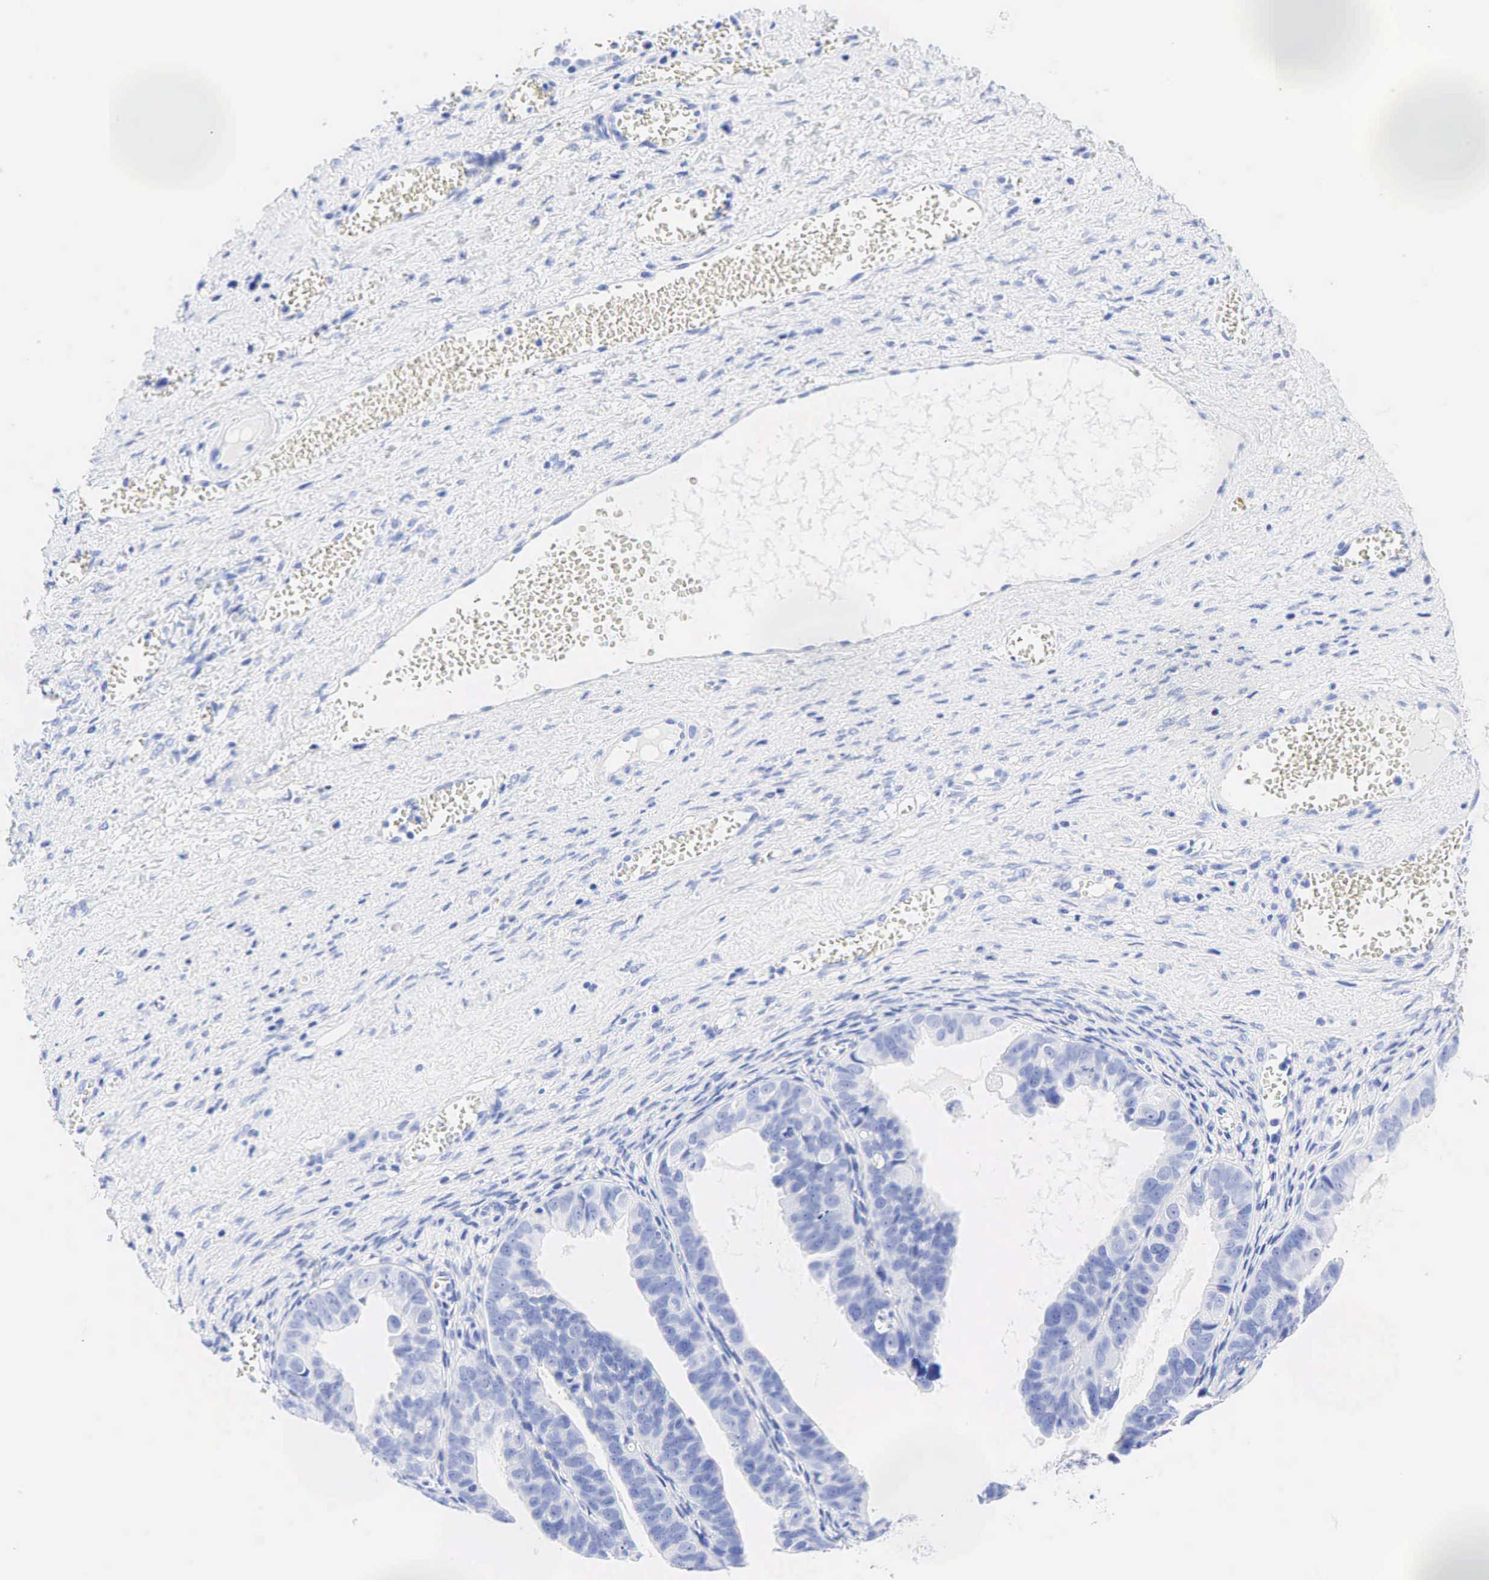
{"staining": {"intensity": "negative", "quantity": "none", "location": "none"}, "tissue": "ovarian cancer", "cell_type": "Tumor cells", "image_type": "cancer", "snomed": [{"axis": "morphology", "description": "Carcinoma, endometroid"}, {"axis": "topography", "description": "Ovary"}], "caption": "Immunohistochemistry photomicrograph of ovarian cancer stained for a protein (brown), which shows no positivity in tumor cells.", "gene": "CHGA", "patient": {"sex": "female", "age": 85}}